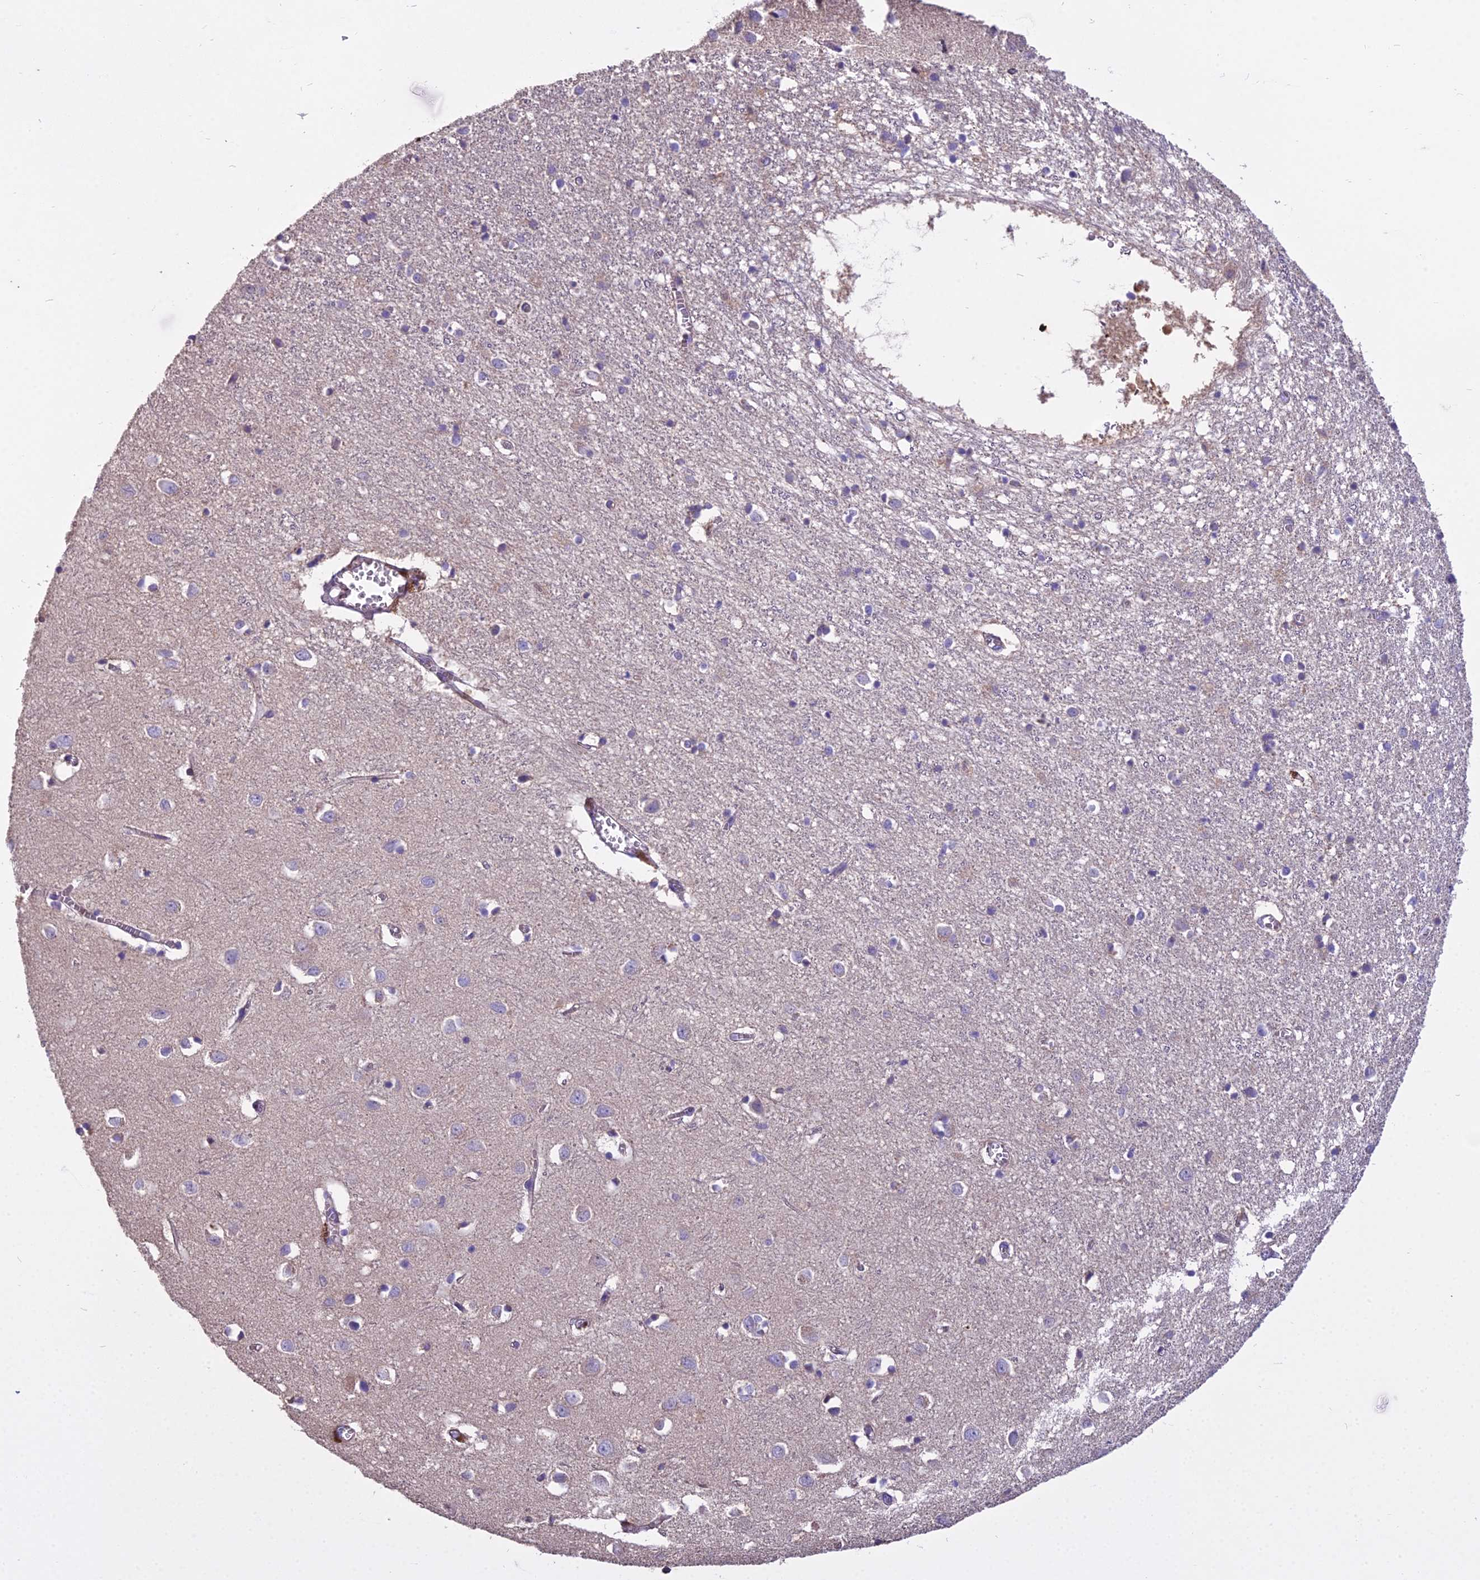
{"staining": {"intensity": "weak", "quantity": ">75%", "location": "cytoplasmic/membranous"}, "tissue": "cerebral cortex", "cell_type": "Endothelial cells", "image_type": "normal", "snomed": [{"axis": "morphology", "description": "Normal tissue, NOS"}, {"axis": "topography", "description": "Cerebral cortex"}], "caption": "Human cerebral cortex stained for a protein (brown) exhibits weak cytoplasmic/membranous positive expression in approximately >75% of endothelial cells.", "gene": "DUS2", "patient": {"sex": "female", "age": 64}}